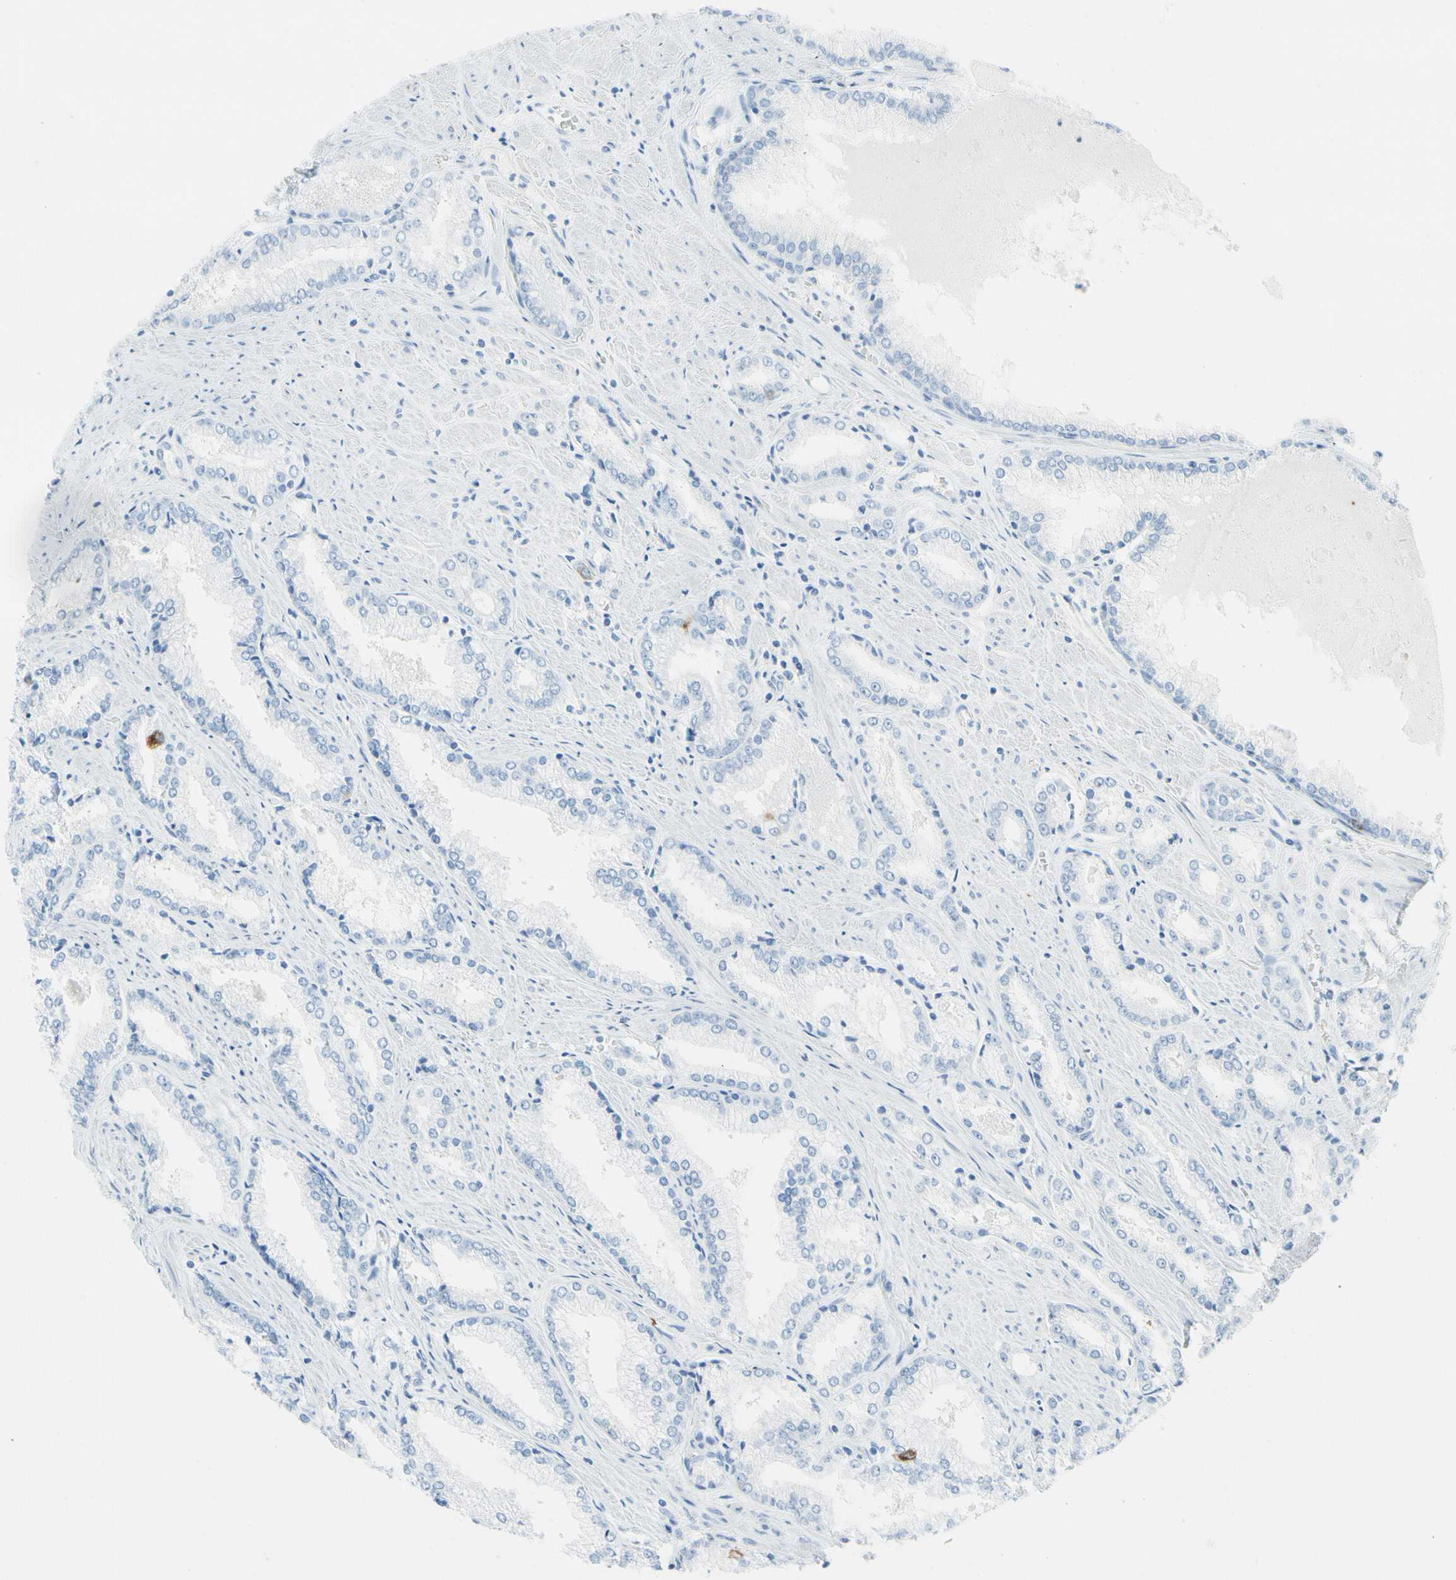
{"staining": {"intensity": "negative", "quantity": "none", "location": "none"}, "tissue": "prostate cancer", "cell_type": "Tumor cells", "image_type": "cancer", "snomed": [{"axis": "morphology", "description": "Adenocarcinoma, Low grade"}, {"axis": "topography", "description": "Prostate"}], "caption": "Immunohistochemistry micrograph of human prostate cancer (low-grade adenocarcinoma) stained for a protein (brown), which displays no expression in tumor cells.", "gene": "TACC3", "patient": {"sex": "male", "age": 64}}